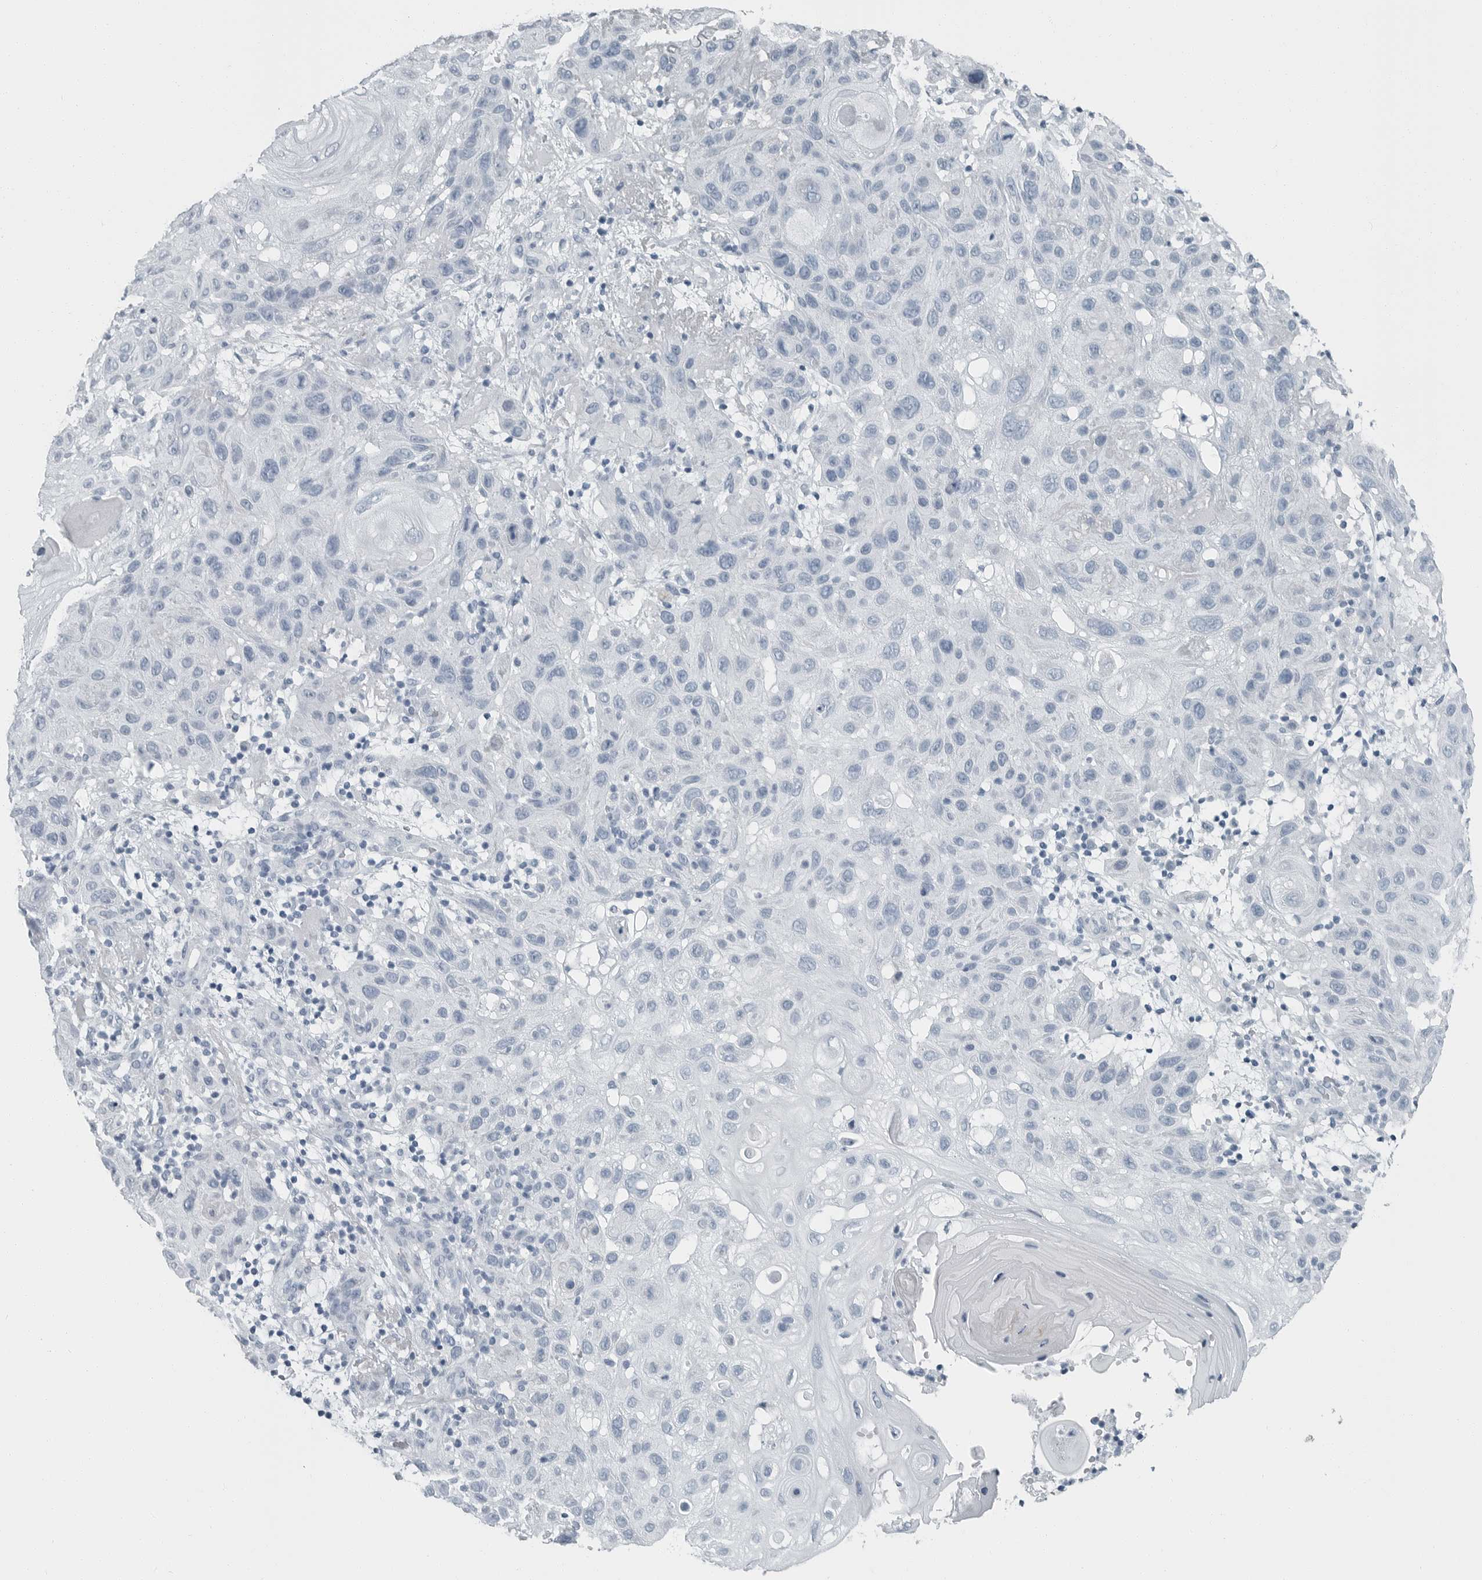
{"staining": {"intensity": "negative", "quantity": "none", "location": "none"}, "tissue": "skin cancer", "cell_type": "Tumor cells", "image_type": "cancer", "snomed": [{"axis": "morphology", "description": "Normal tissue, NOS"}, {"axis": "morphology", "description": "Squamous cell carcinoma, NOS"}, {"axis": "topography", "description": "Skin"}], "caption": "Squamous cell carcinoma (skin) stained for a protein using IHC shows no expression tumor cells.", "gene": "ZPBP2", "patient": {"sex": "female", "age": 96}}